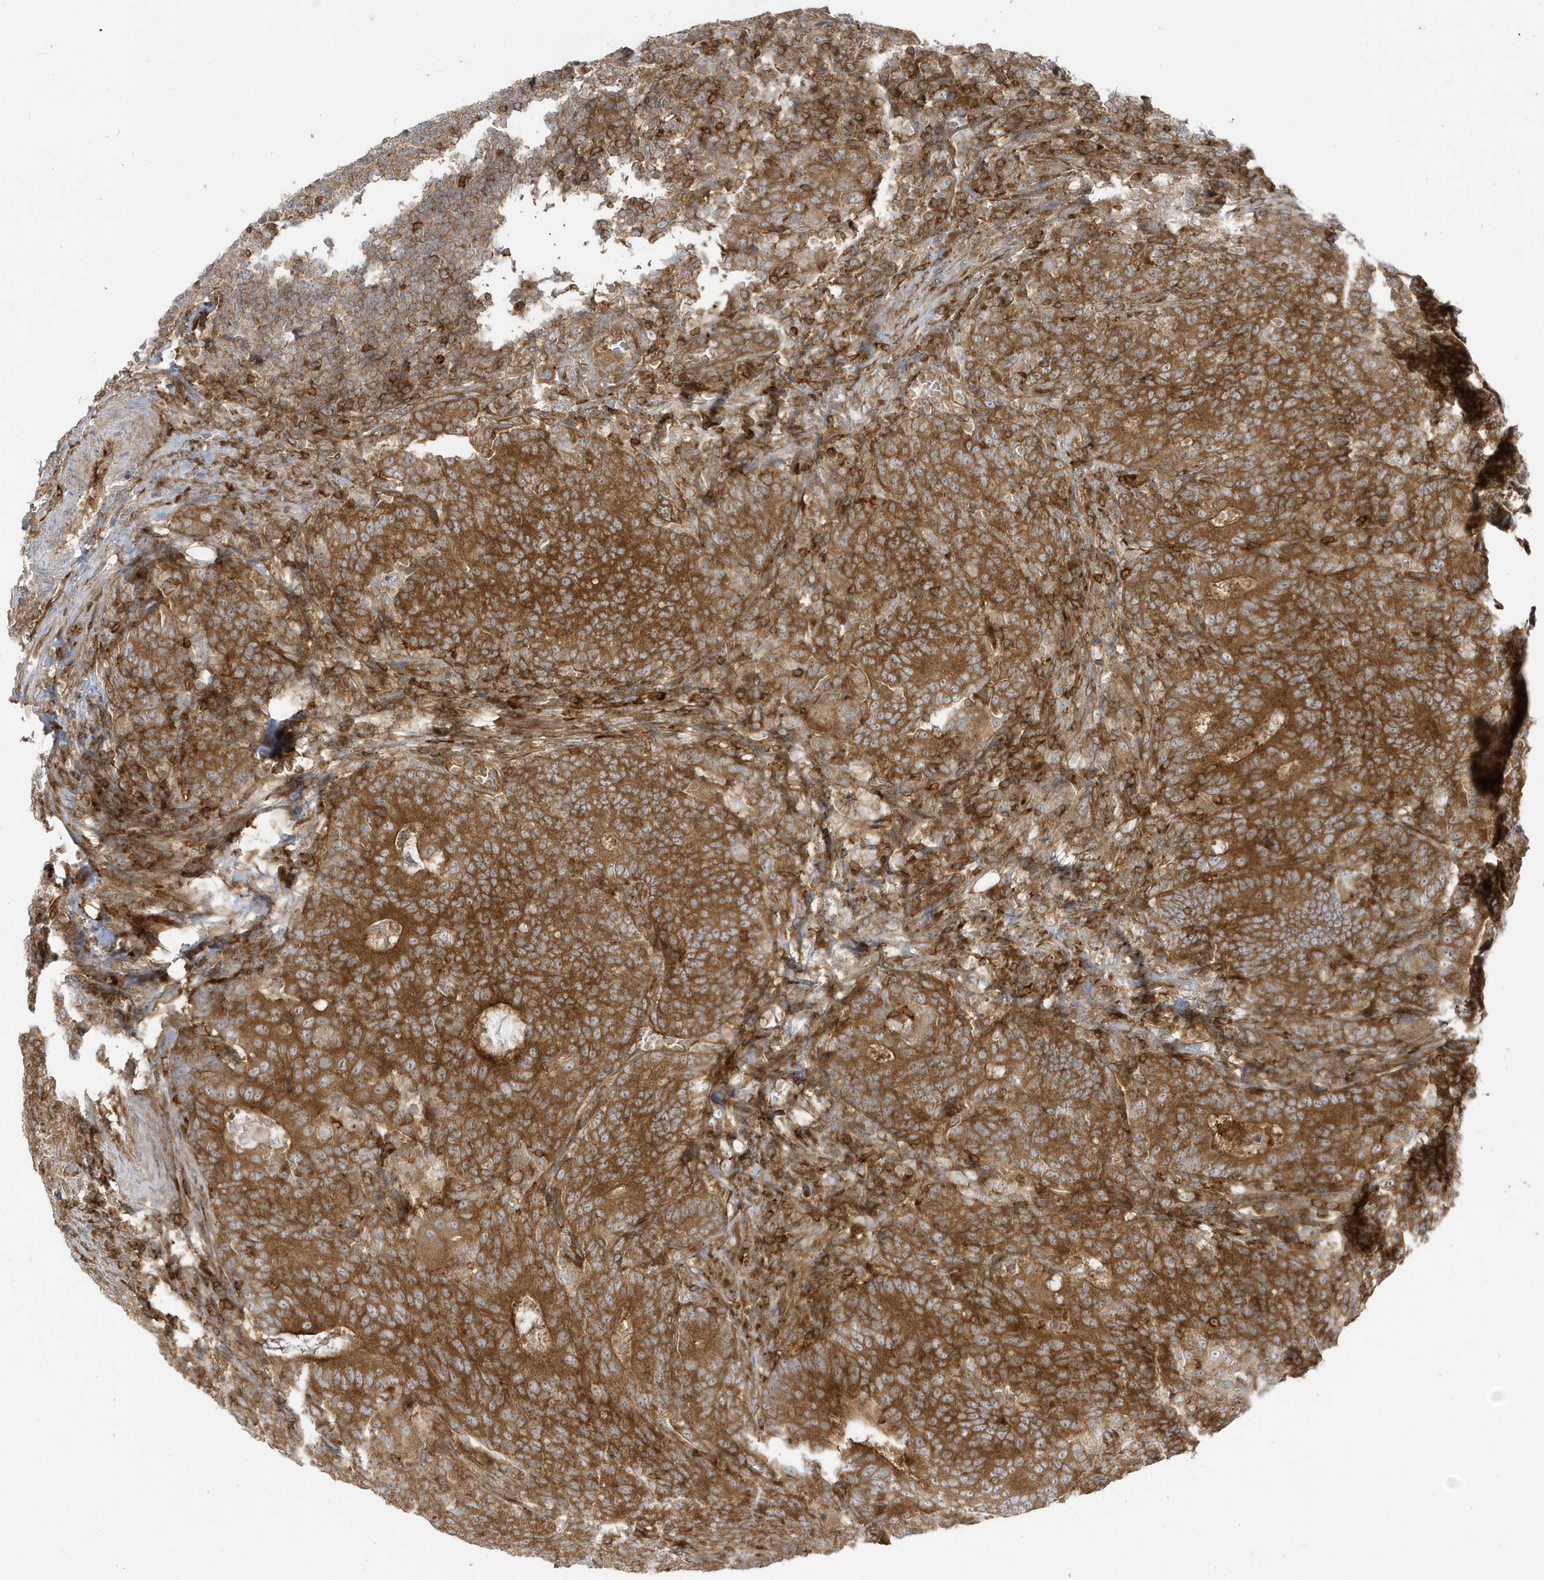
{"staining": {"intensity": "moderate", "quantity": ">75%", "location": "cytoplasmic/membranous"}, "tissue": "colorectal cancer", "cell_type": "Tumor cells", "image_type": "cancer", "snomed": [{"axis": "morphology", "description": "Normal tissue, NOS"}, {"axis": "morphology", "description": "Adenocarcinoma, NOS"}, {"axis": "topography", "description": "Colon"}], "caption": "There is medium levels of moderate cytoplasmic/membranous staining in tumor cells of adenocarcinoma (colorectal), as demonstrated by immunohistochemical staining (brown color).", "gene": "STAM", "patient": {"sex": "female", "age": 75}}